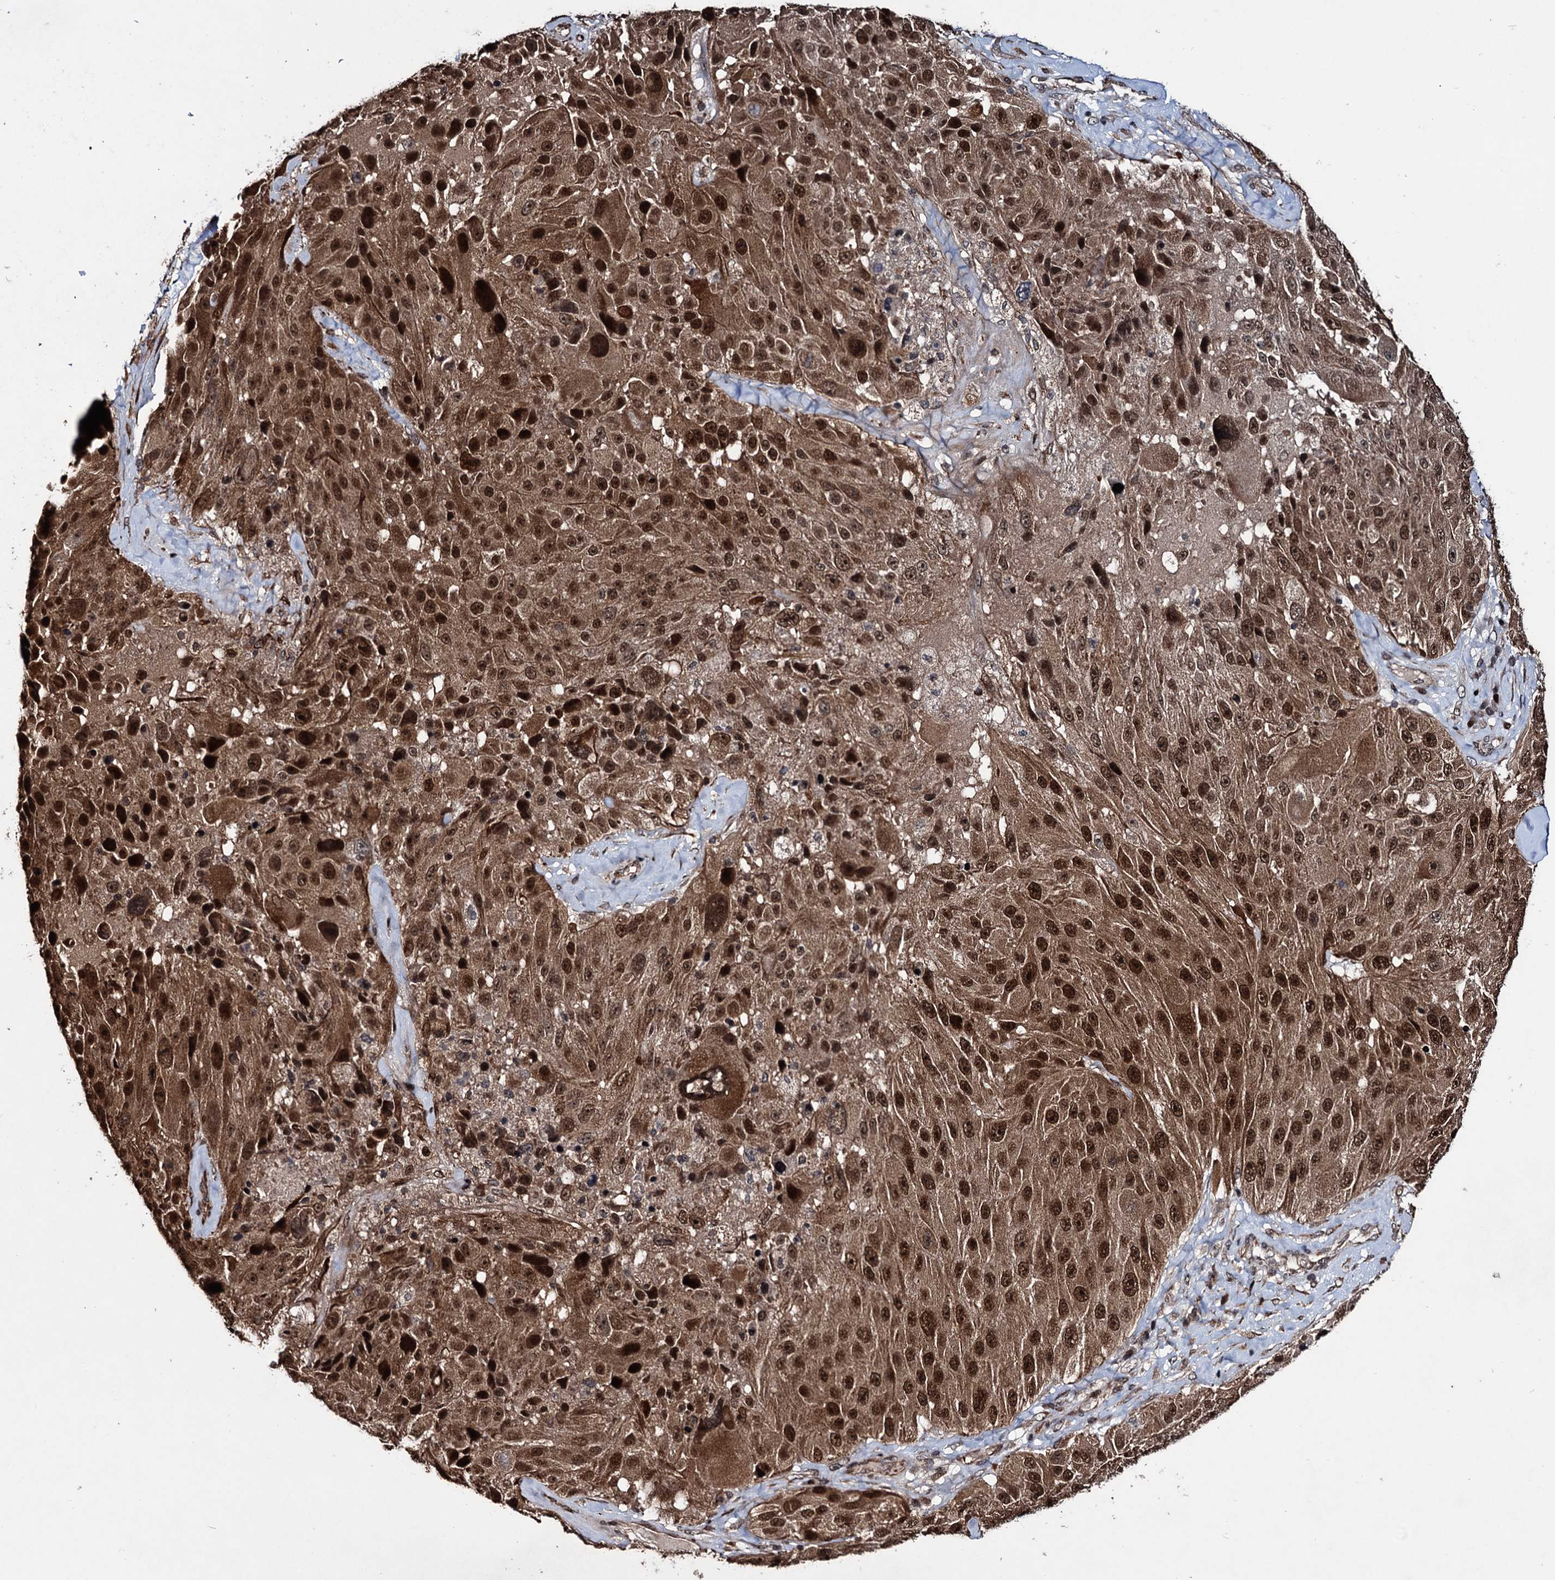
{"staining": {"intensity": "strong", "quantity": ">75%", "location": "cytoplasmic/membranous,nuclear"}, "tissue": "melanoma", "cell_type": "Tumor cells", "image_type": "cancer", "snomed": [{"axis": "morphology", "description": "Malignant melanoma, Metastatic site"}, {"axis": "topography", "description": "Lymph node"}], "caption": "Immunohistochemical staining of malignant melanoma (metastatic site) exhibits high levels of strong cytoplasmic/membranous and nuclear protein staining in about >75% of tumor cells.", "gene": "EYA4", "patient": {"sex": "male", "age": 62}}